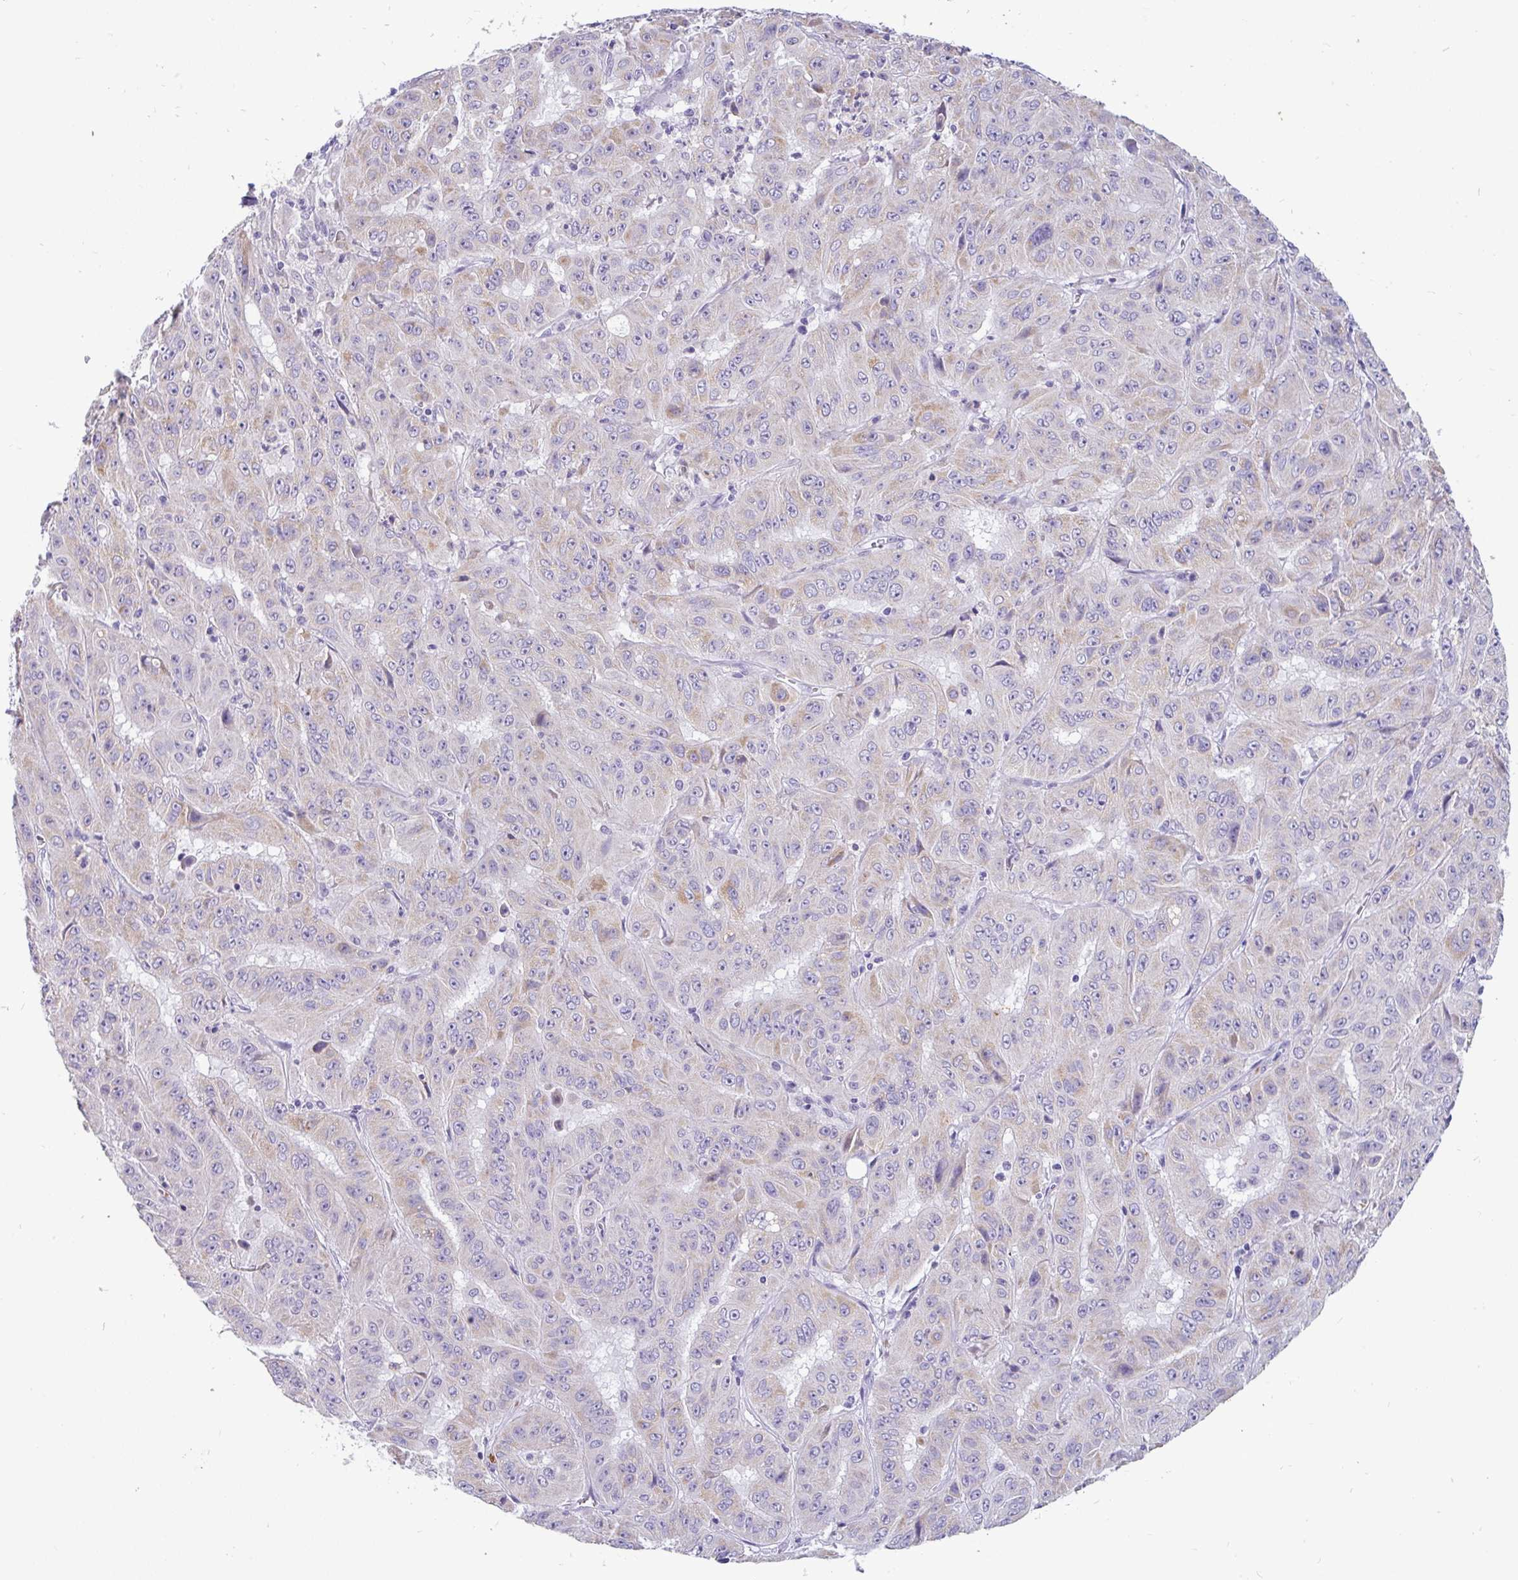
{"staining": {"intensity": "weak", "quantity": "<25%", "location": "cytoplasmic/membranous"}, "tissue": "pancreatic cancer", "cell_type": "Tumor cells", "image_type": "cancer", "snomed": [{"axis": "morphology", "description": "Adenocarcinoma, NOS"}, {"axis": "topography", "description": "Pancreas"}], "caption": "A high-resolution micrograph shows IHC staining of pancreatic cancer (adenocarcinoma), which reveals no significant expression in tumor cells.", "gene": "INTS5", "patient": {"sex": "male", "age": 63}}